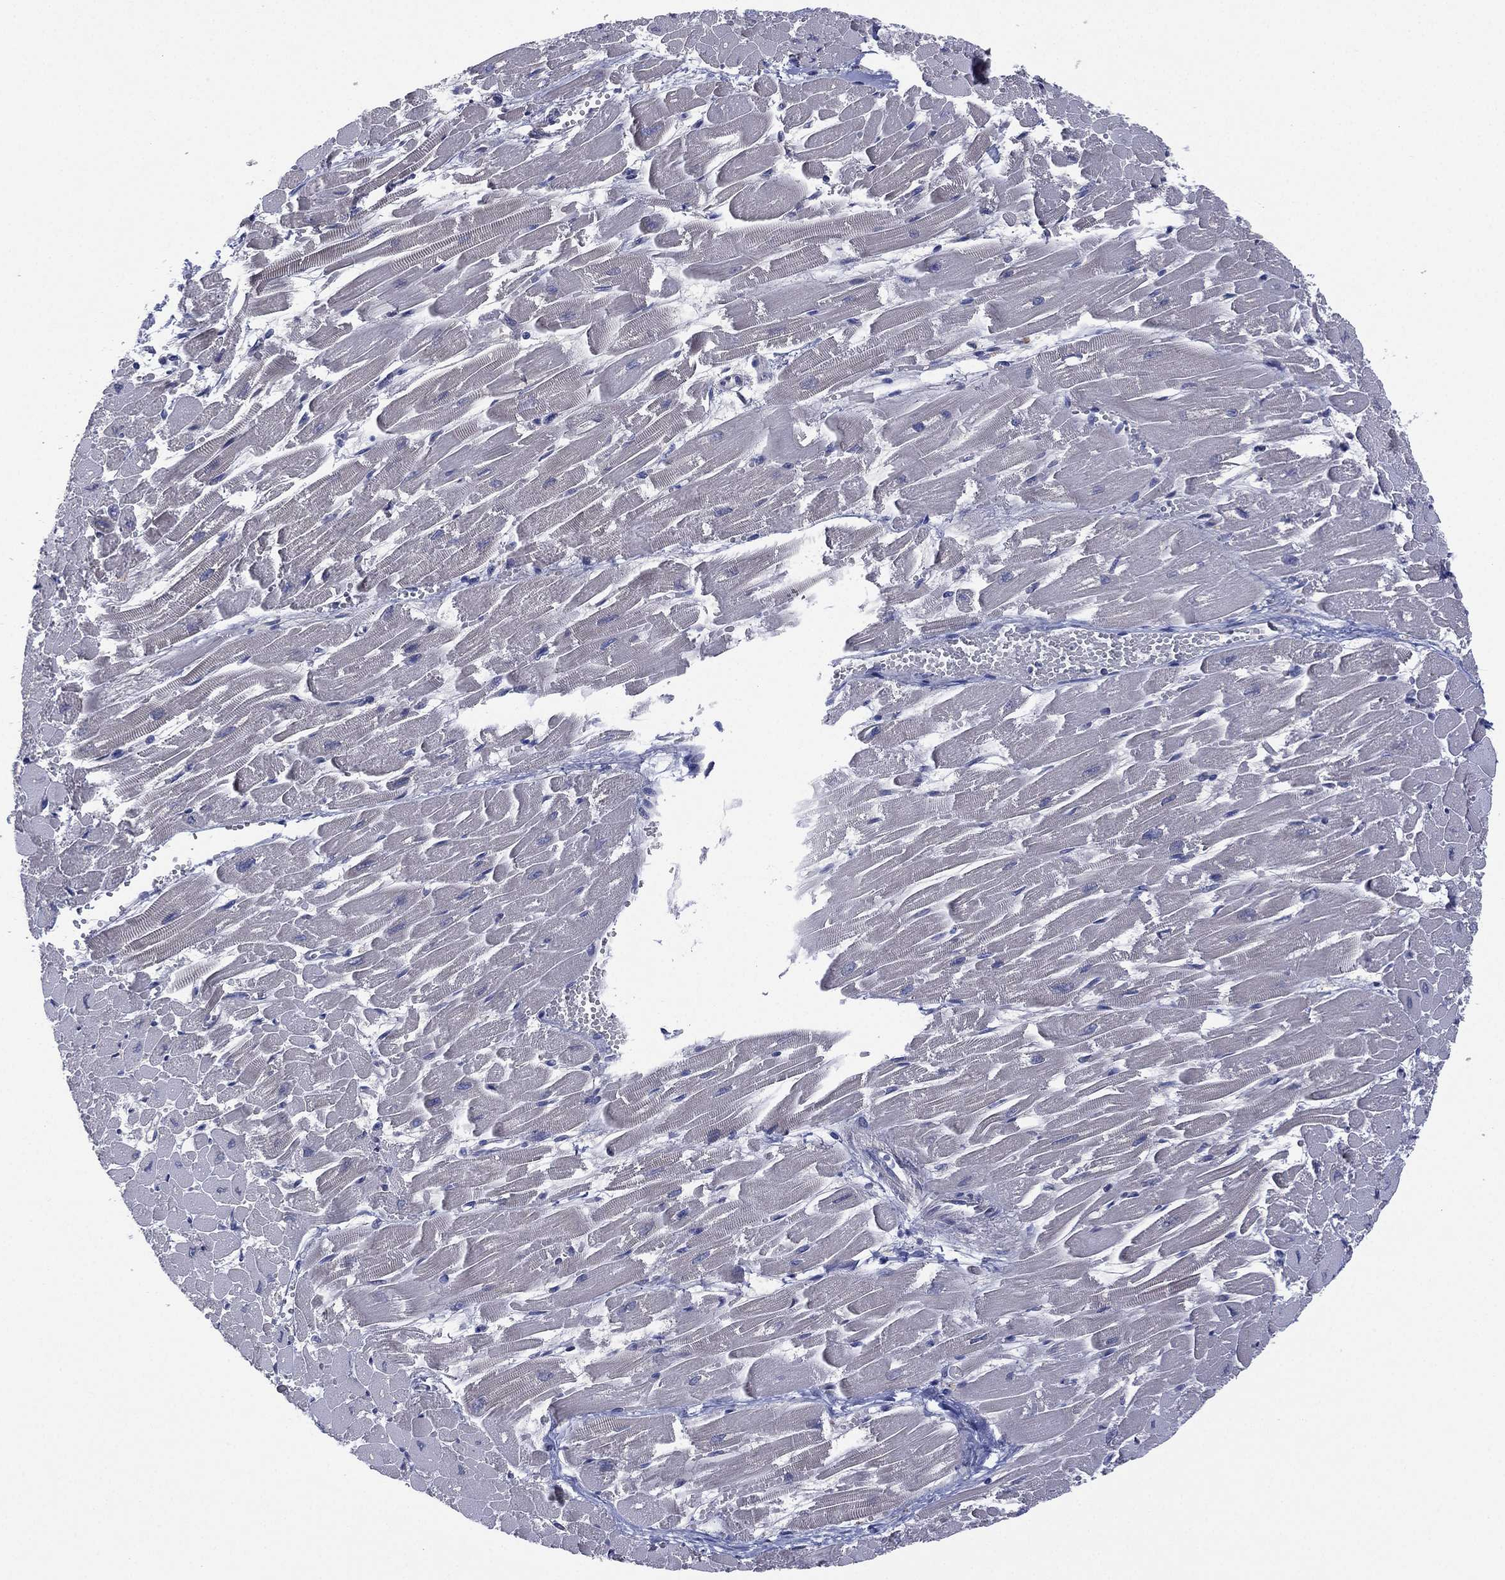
{"staining": {"intensity": "negative", "quantity": "none", "location": "none"}, "tissue": "heart muscle", "cell_type": "Cardiomyocytes", "image_type": "normal", "snomed": [{"axis": "morphology", "description": "Normal tissue, NOS"}, {"axis": "topography", "description": "Heart"}], "caption": "Immunohistochemistry (IHC) photomicrograph of unremarkable heart muscle: human heart muscle stained with DAB exhibits no significant protein positivity in cardiomyocytes.", "gene": "MPP7", "patient": {"sex": "female", "age": 52}}